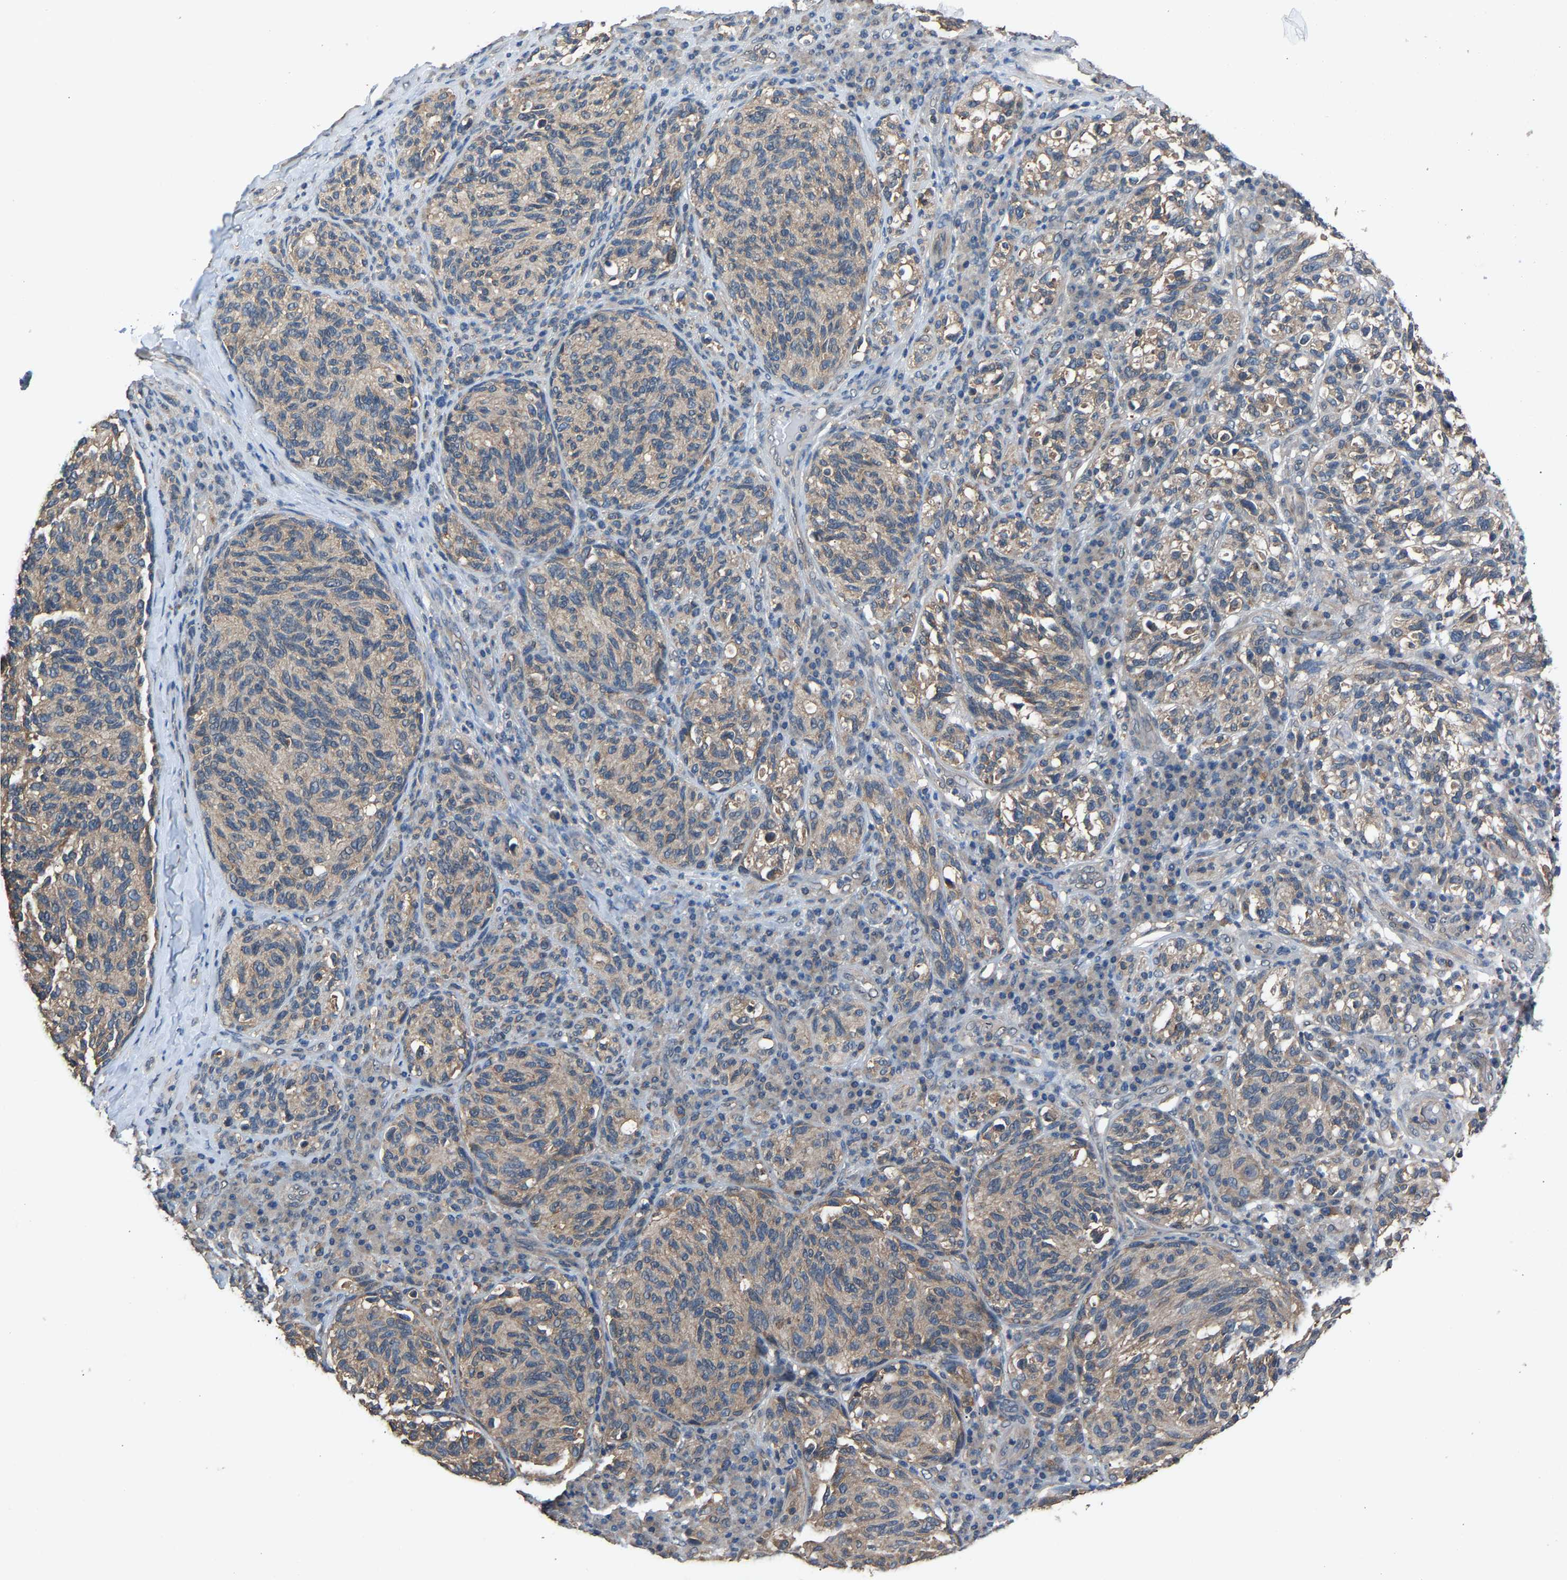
{"staining": {"intensity": "weak", "quantity": ">75%", "location": "cytoplasmic/membranous"}, "tissue": "melanoma", "cell_type": "Tumor cells", "image_type": "cancer", "snomed": [{"axis": "morphology", "description": "Malignant melanoma, NOS"}, {"axis": "topography", "description": "Skin"}], "caption": "Melanoma stained for a protein (brown) reveals weak cytoplasmic/membranous positive staining in about >75% of tumor cells.", "gene": "ABCC9", "patient": {"sex": "female", "age": 73}}